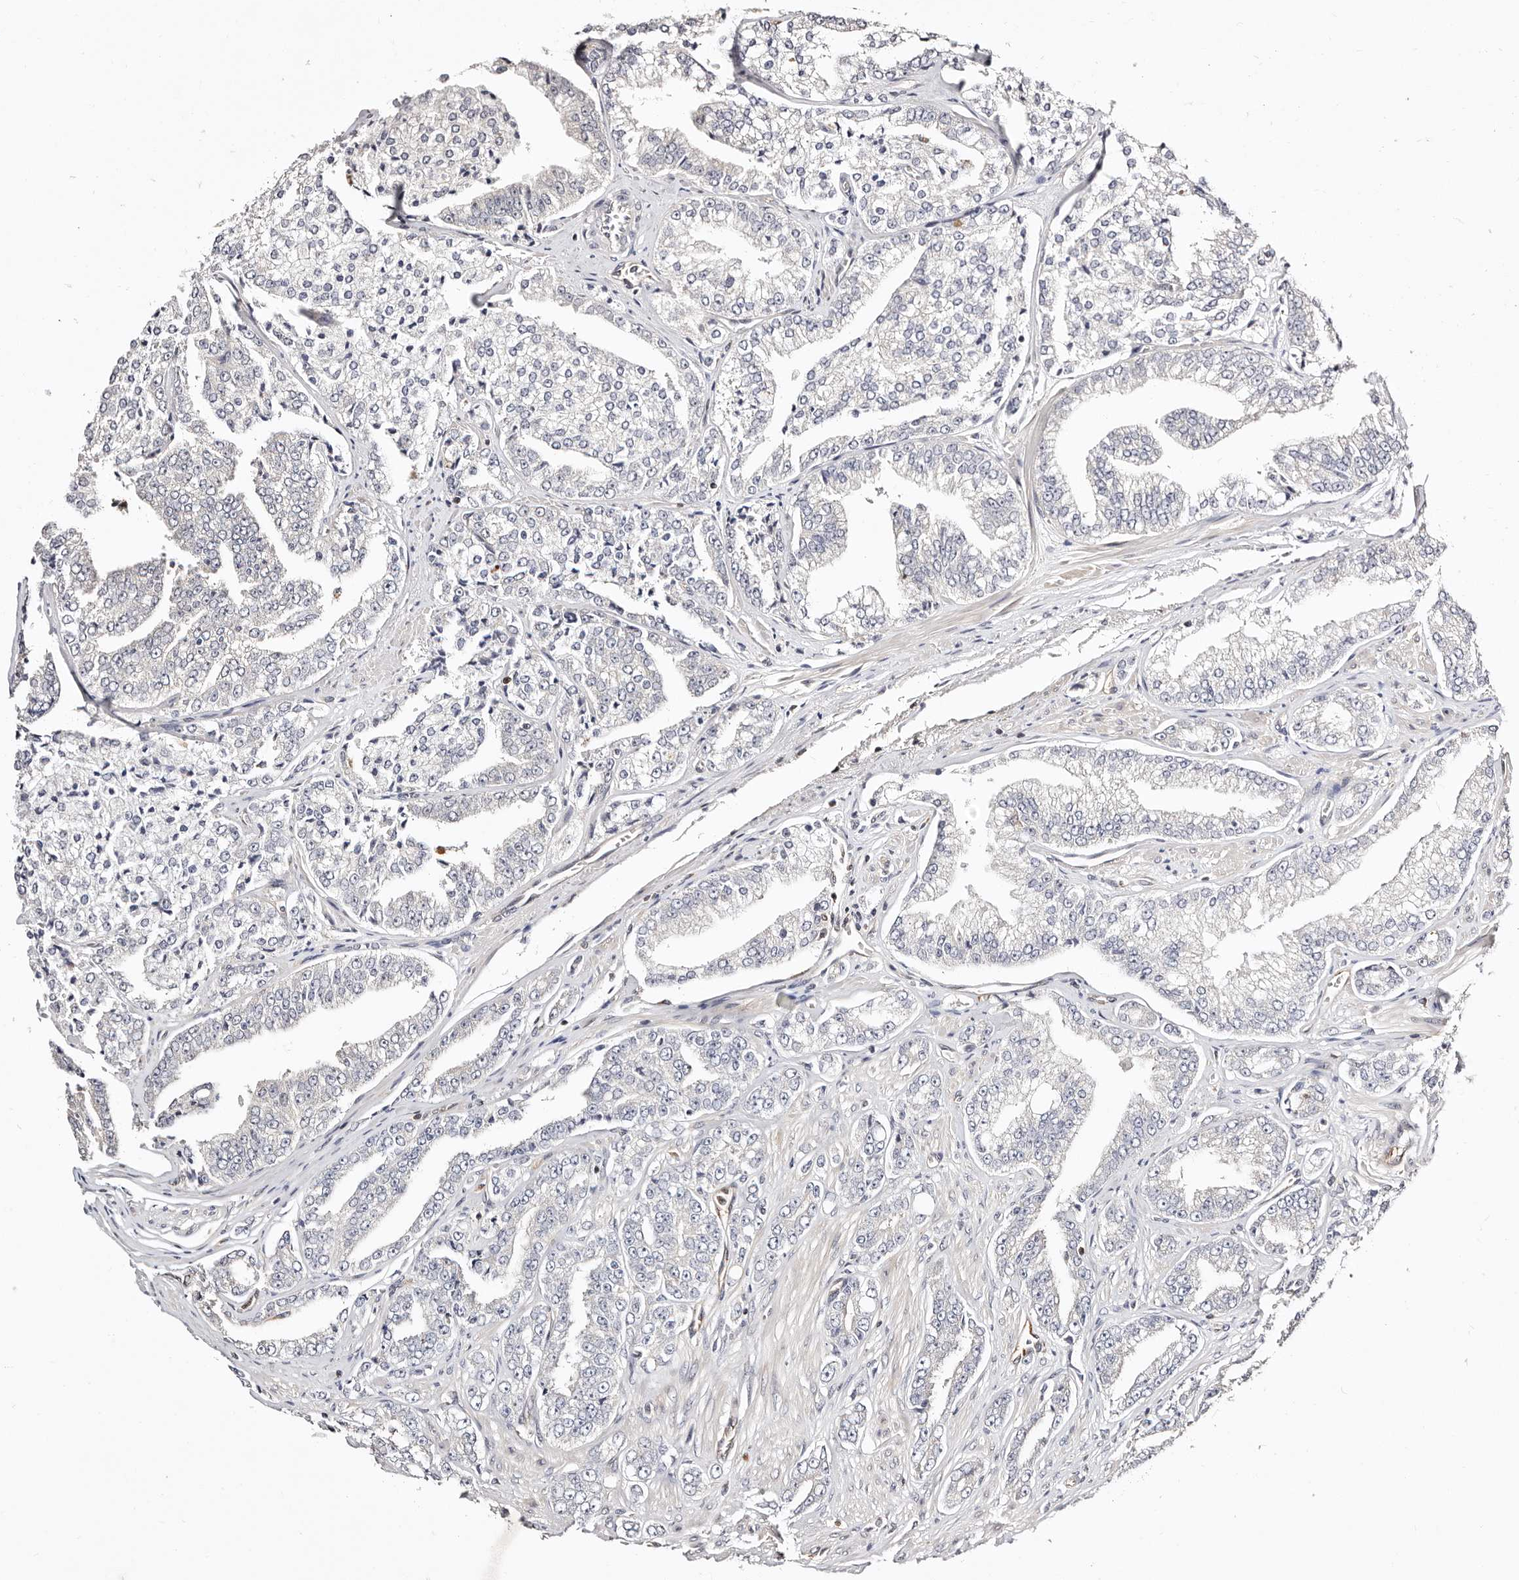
{"staining": {"intensity": "negative", "quantity": "none", "location": "none"}, "tissue": "prostate cancer", "cell_type": "Tumor cells", "image_type": "cancer", "snomed": [{"axis": "morphology", "description": "Adenocarcinoma, High grade"}, {"axis": "topography", "description": "Prostate"}], "caption": "IHC of prostate cancer (adenocarcinoma (high-grade)) demonstrates no positivity in tumor cells.", "gene": "STAT5A", "patient": {"sex": "male", "age": 71}}